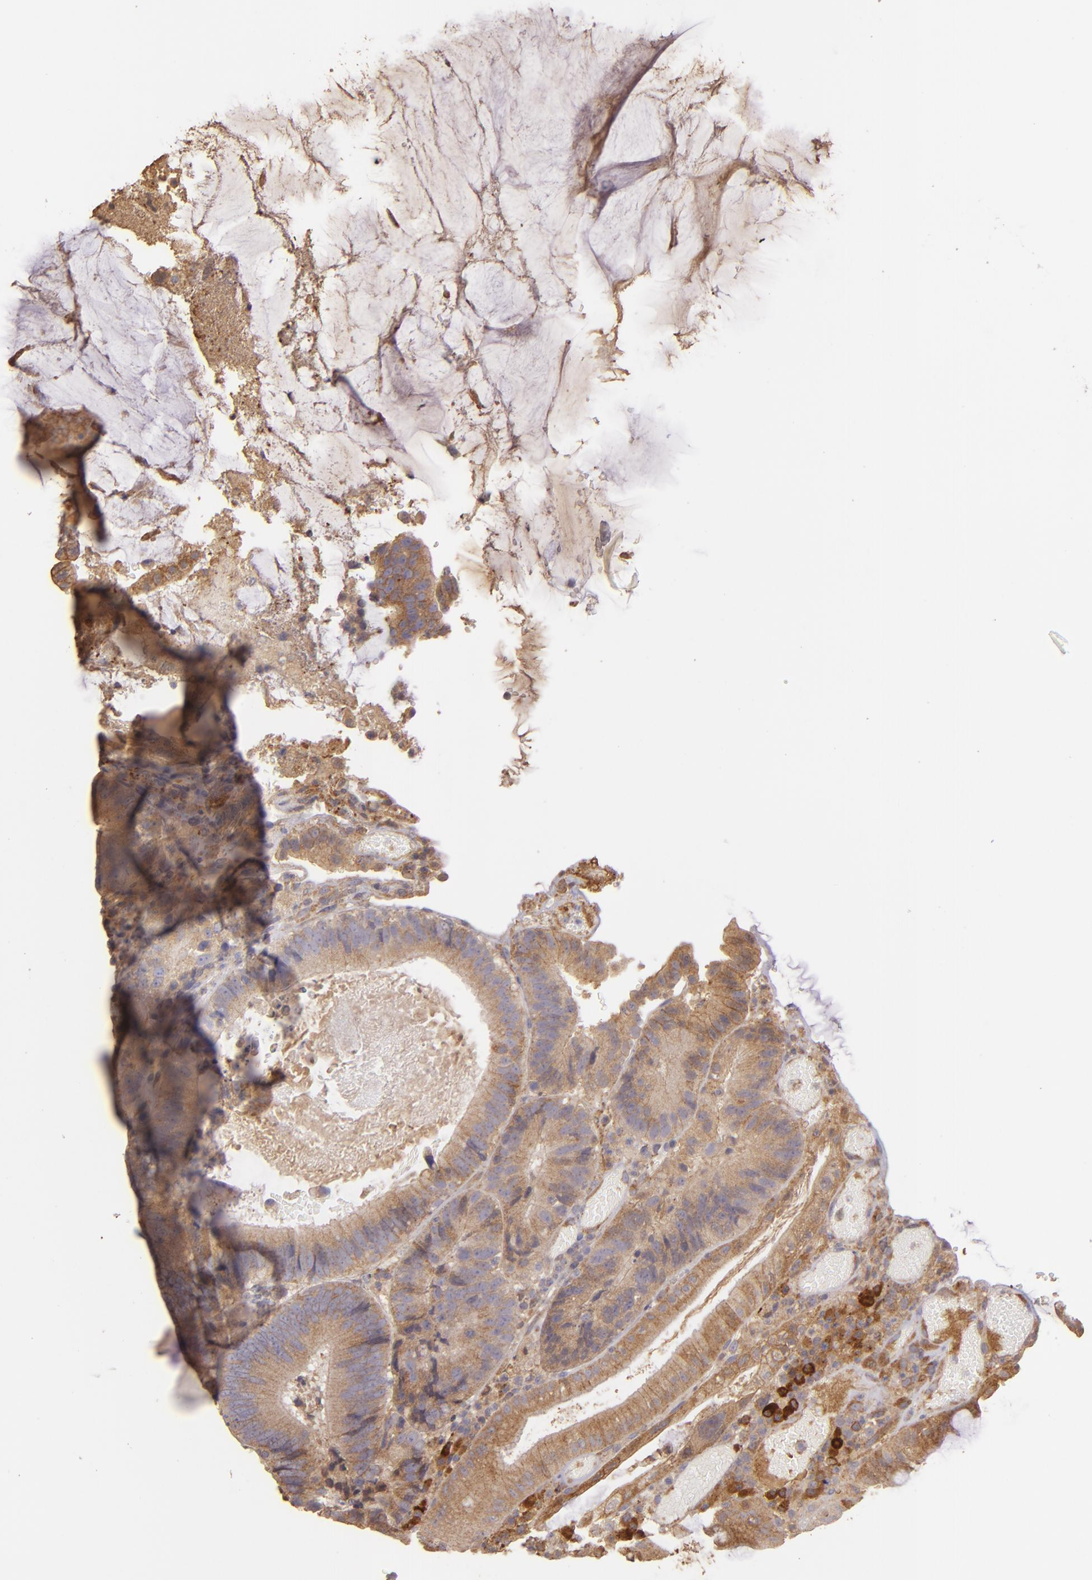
{"staining": {"intensity": "moderate", "quantity": ">75%", "location": "cytoplasmic/membranous"}, "tissue": "colorectal cancer", "cell_type": "Tumor cells", "image_type": "cancer", "snomed": [{"axis": "morphology", "description": "Normal tissue, NOS"}, {"axis": "morphology", "description": "Adenocarcinoma, NOS"}, {"axis": "topography", "description": "Colon"}], "caption": "This micrograph reveals immunohistochemistry staining of colorectal cancer (adenocarcinoma), with medium moderate cytoplasmic/membranous positivity in about >75% of tumor cells.", "gene": "ECE1", "patient": {"sex": "female", "age": 78}}